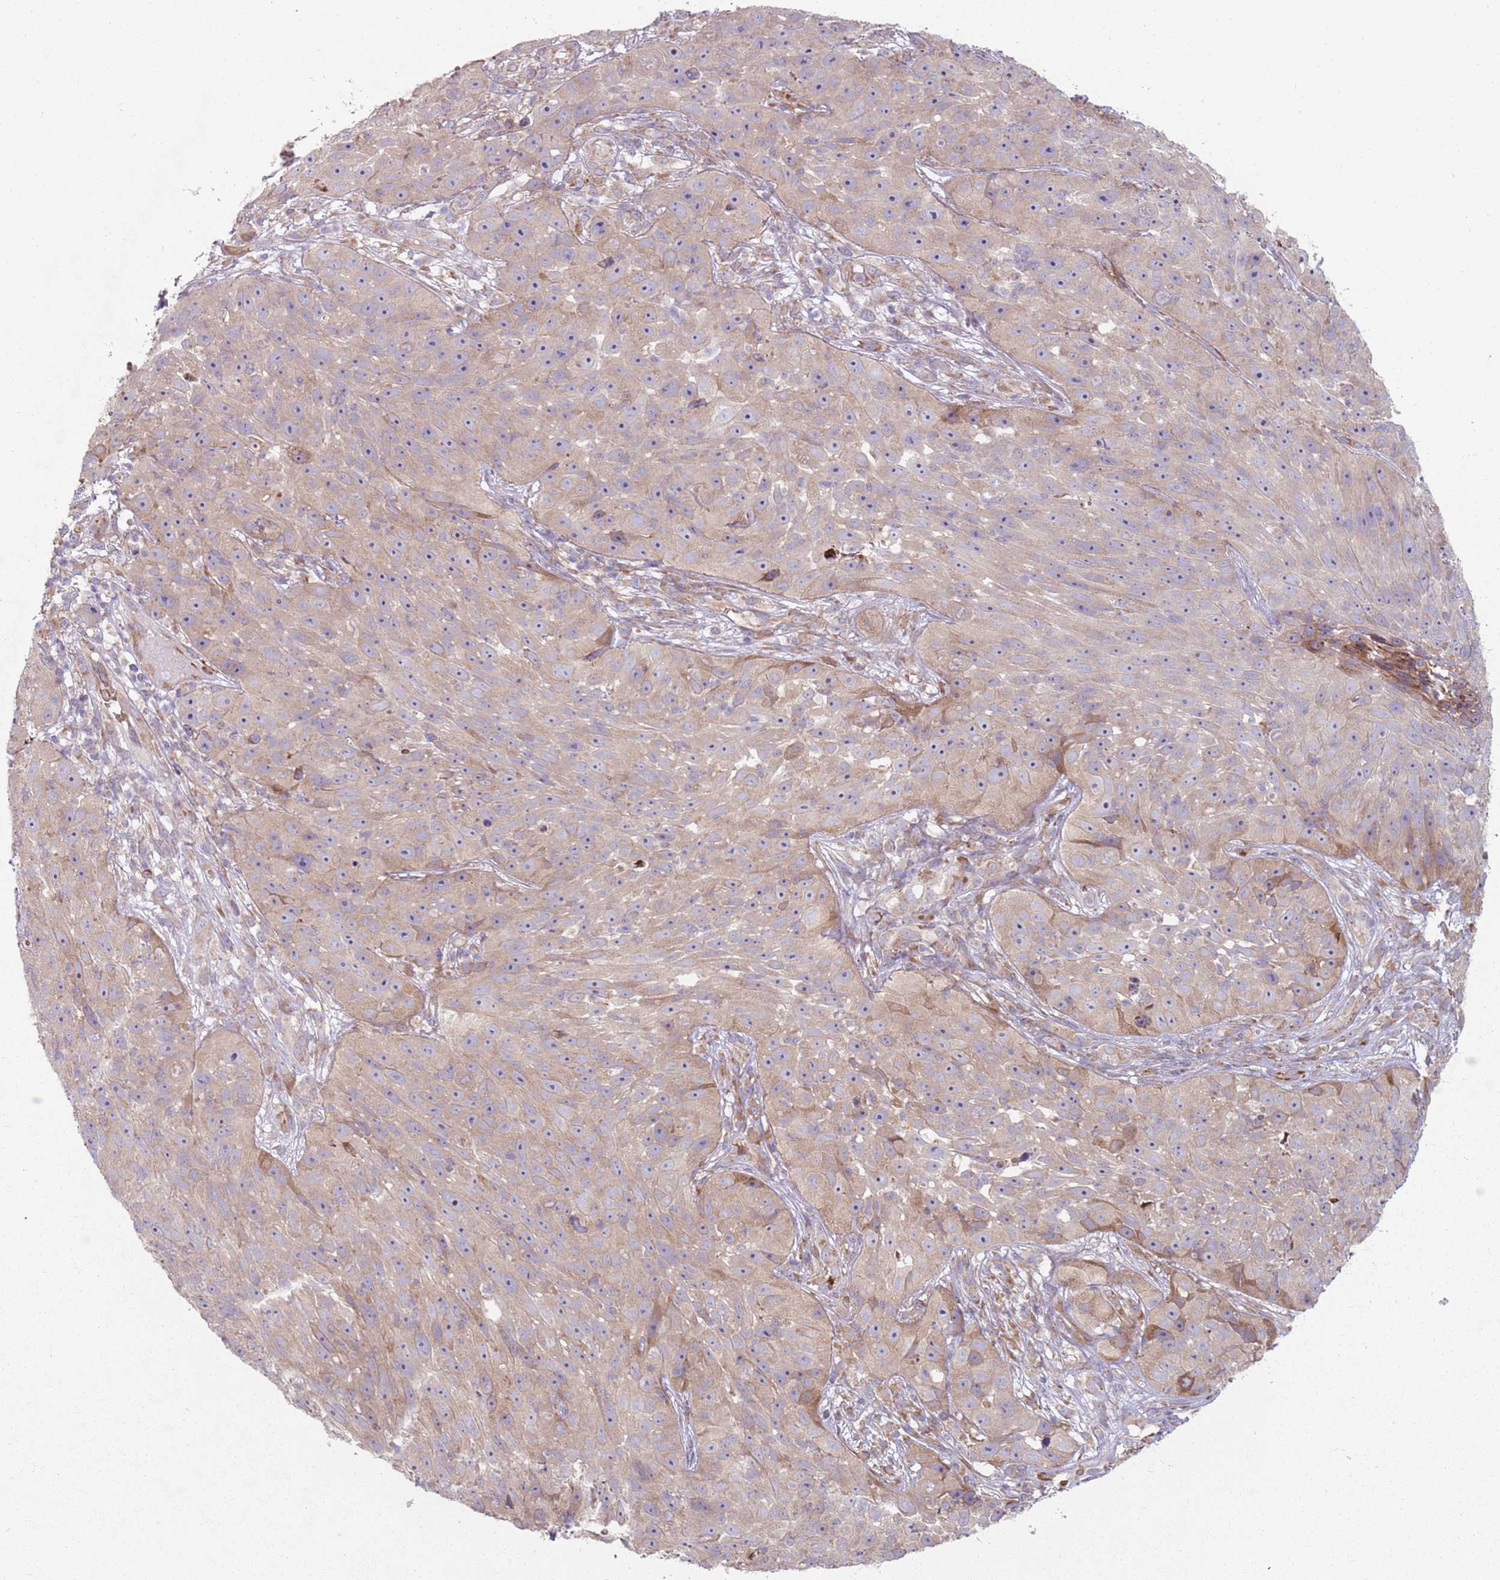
{"staining": {"intensity": "weak", "quantity": "<25%", "location": "cytoplasmic/membranous"}, "tissue": "skin cancer", "cell_type": "Tumor cells", "image_type": "cancer", "snomed": [{"axis": "morphology", "description": "Squamous cell carcinoma, NOS"}, {"axis": "topography", "description": "Skin"}], "caption": "A micrograph of skin cancer (squamous cell carcinoma) stained for a protein exhibits no brown staining in tumor cells.", "gene": "SPATA2", "patient": {"sex": "female", "age": 87}}